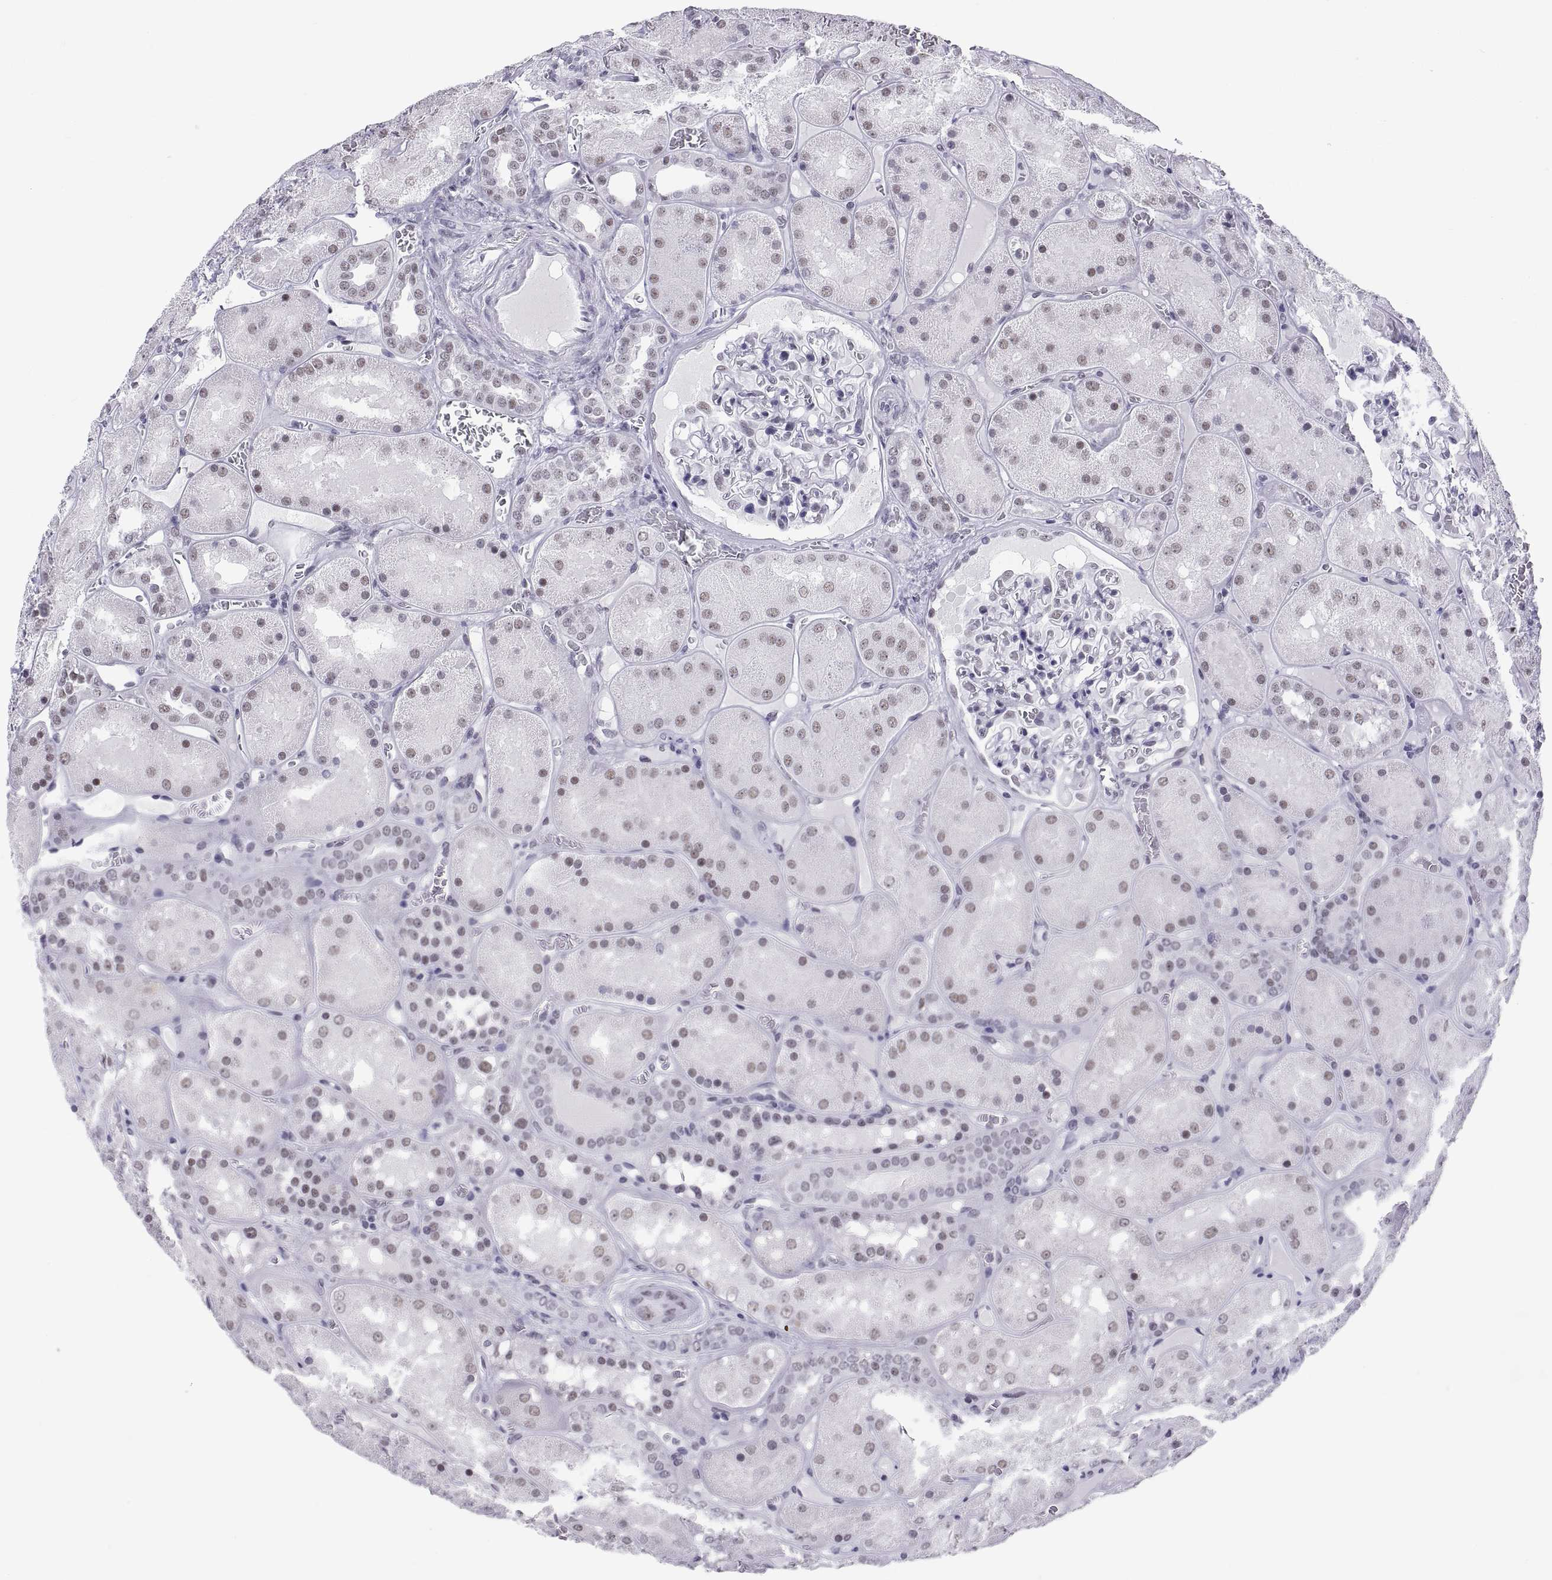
{"staining": {"intensity": "negative", "quantity": "none", "location": "none"}, "tissue": "kidney", "cell_type": "Cells in glomeruli", "image_type": "normal", "snomed": [{"axis": "morphology", "description": "Normal tissue, NOS"}, {"axis": "topography", "description": "Kidney"}], "caption": "Immunohistochemistry (IHC) of unremarkable kidney shows no positivity in cells in glomeruli. (DAB immunohistochemistry (IHC) visualized using brightfield microscopy, high magnification).", "gene": "NEUROD6", "patient": {"sex": "male", "age": 73}}